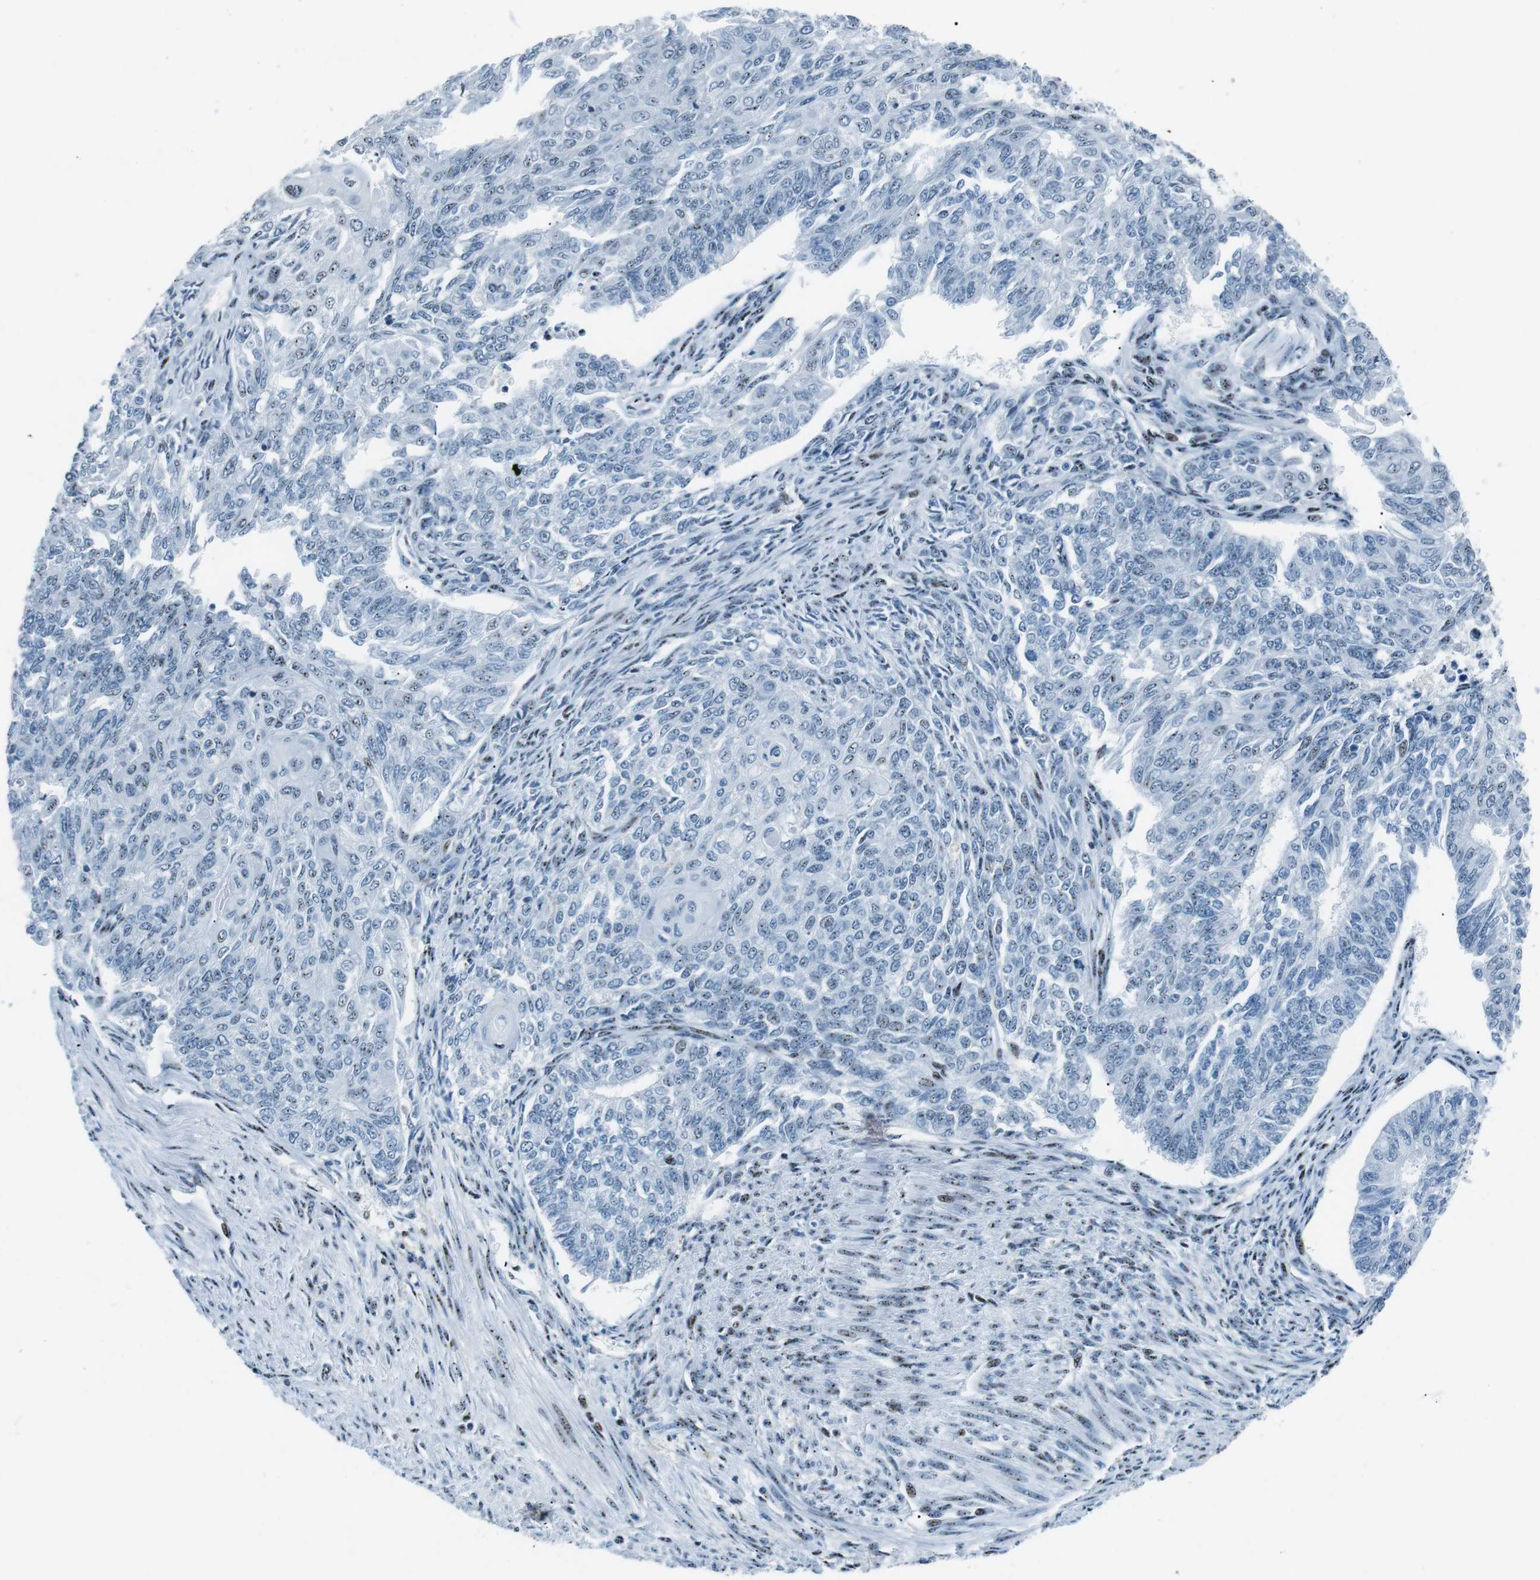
{"staining": {"intensity": "weak", "quantity": "<25%", "location": "nuclear"}, "tissue": "endometrial cancer", "cell_type": "Tumor cells", "image_type": "cancer", "snomed": [{"axis": "morphology", "description": "Adenocarcinoma, NOS"}, {"axis": "topography", "description": "Endometrium"}], "caption": "The photomicrograph shows no staining of tumor cells in endometrial cancer (adenocarcinoma).", "gene": "PML", "patient": {"sex": "female", "age": 32}}